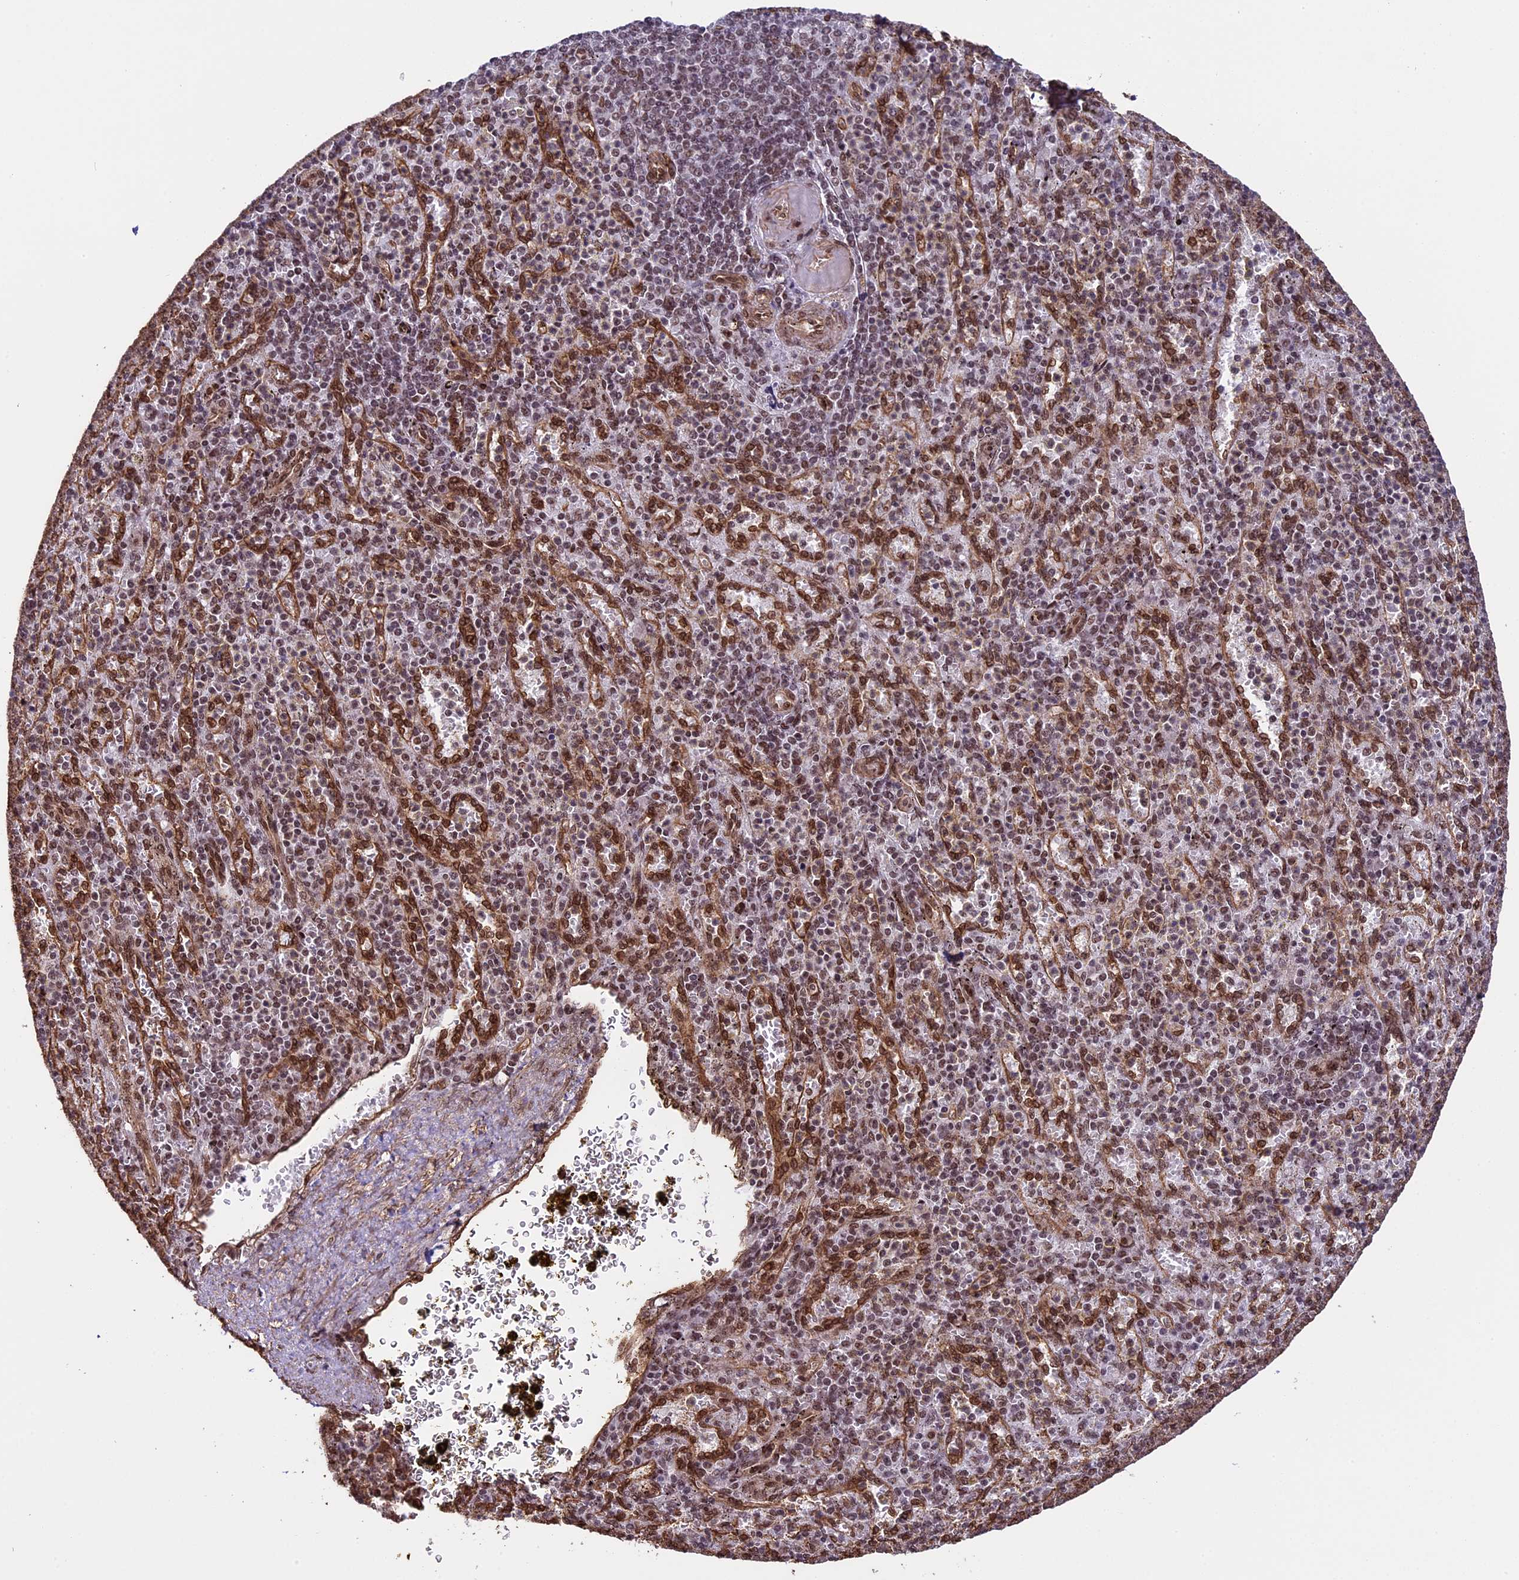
{"staining": {"intensity": "moderate", "quantity": ">75%", "location": "nuclear"}, "tissue": "spleen", "cell_type": "Cells in red pulp", "image_type": "normal", "snomed": [{"axis": "morphology", "description": "Normal tissue, NOS"}, {"axis": "topography", "description": "Spleen"}], "caption": "Immunohistochemical staining of unremarkable spleen reveals medium levels of moderate nuclear positivity in about >75% of cells in red pulp.", "gene": "MPHOSPH8", "patient": {"sex": "female", "age": 74}}